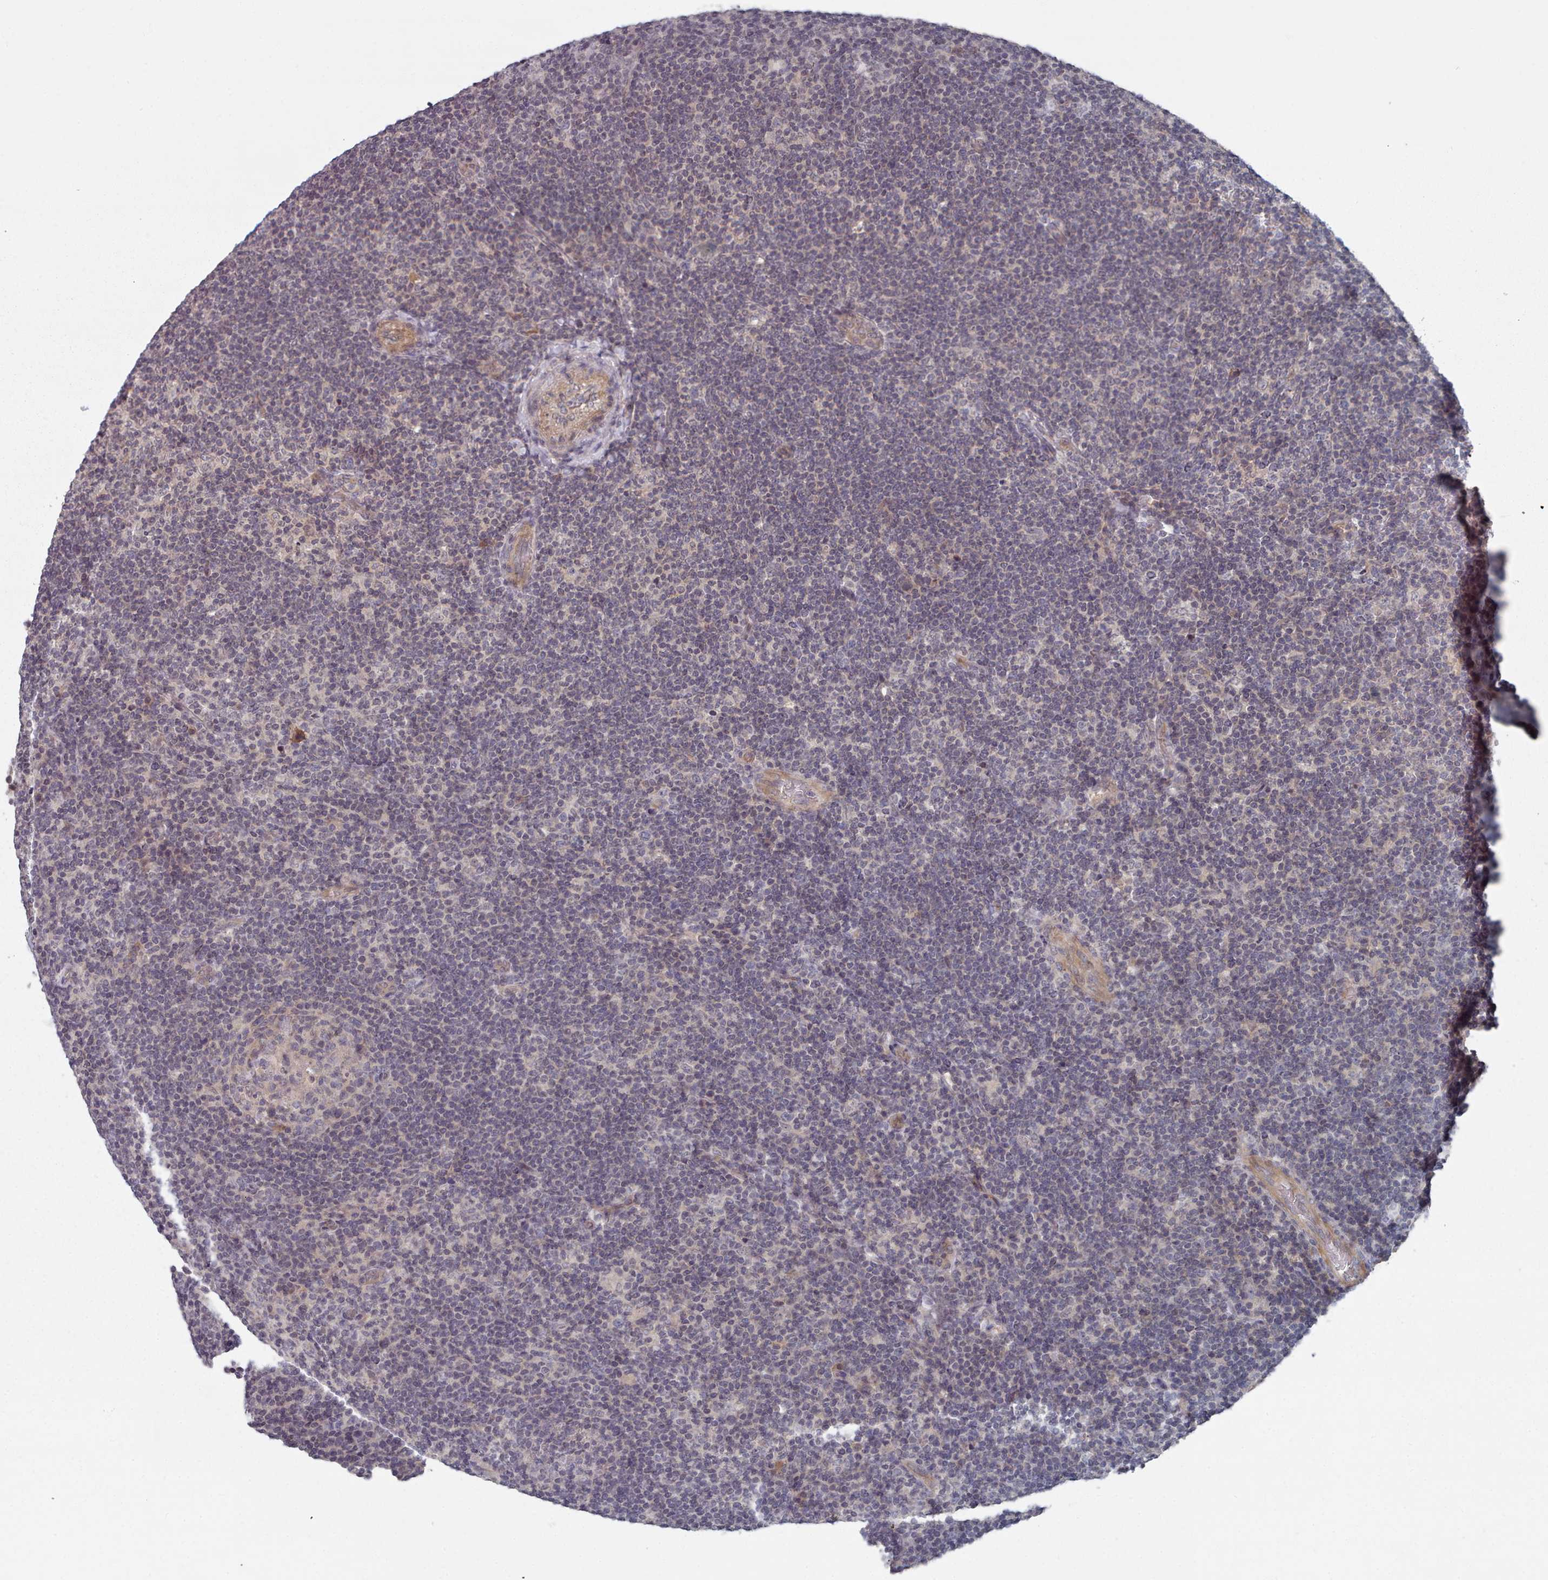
{"staining": {"intensity": "negative", "quantity": "none", "location": "none"}, "tissue": "lymphoma", "cell_type": "Tumor cells", "image_type": "cancer", "snomed": [{"axis": "morphology", "description": "Hodgkin's disease, NOS"}, {"axis": "topography", "description": "Lymph node"}], "caption": "IHC histopathology image of neoplastic tissue: lymphoma stained with DAB shows no significant protein staining in tumor cells.", "gene": "HYAL3", "patient": {"sex": "female", "age": 57}}